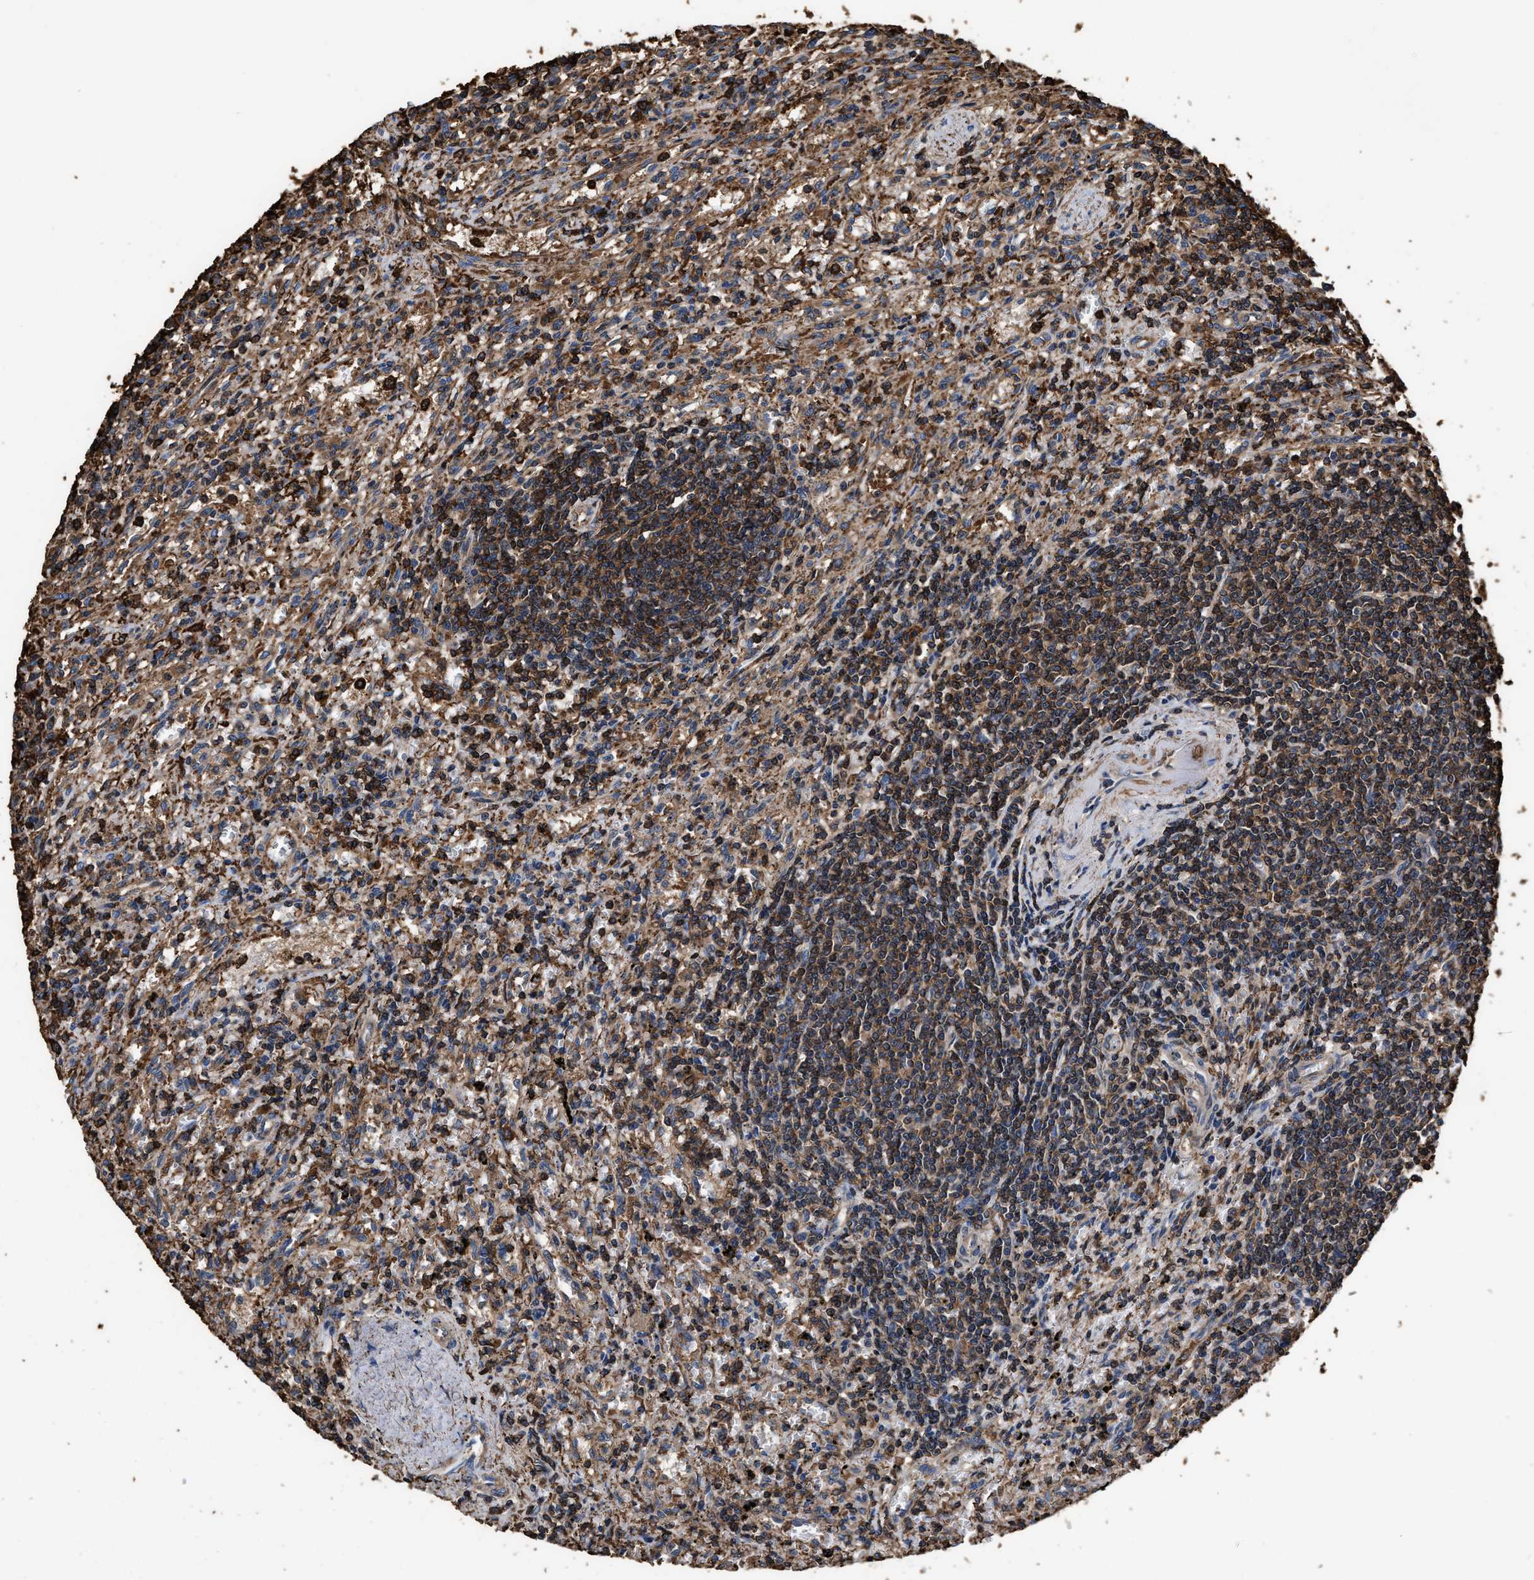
{"staining": {"intensity": "strong", "quantity": ">75%", "location": "cytoplasmic/membranous"}, "tissue": "lymphoma", "cell_type": "Tumor cells", "image_type": "cancer", "snomed": [{"axis": "morphology", "description": "Malignant lymphoma, non-Hodgkin's type, Low grade"}, {"axis": "topography", "description": "Spleen"}], "caption": "Immunohistochemical staining of human lymphoma displays high levels of strong cytoplasmic/membranous expression in about >75% of tumor cells.", "gene": "KBTBD2", "patient": {"sex": "male", "age": 76}}